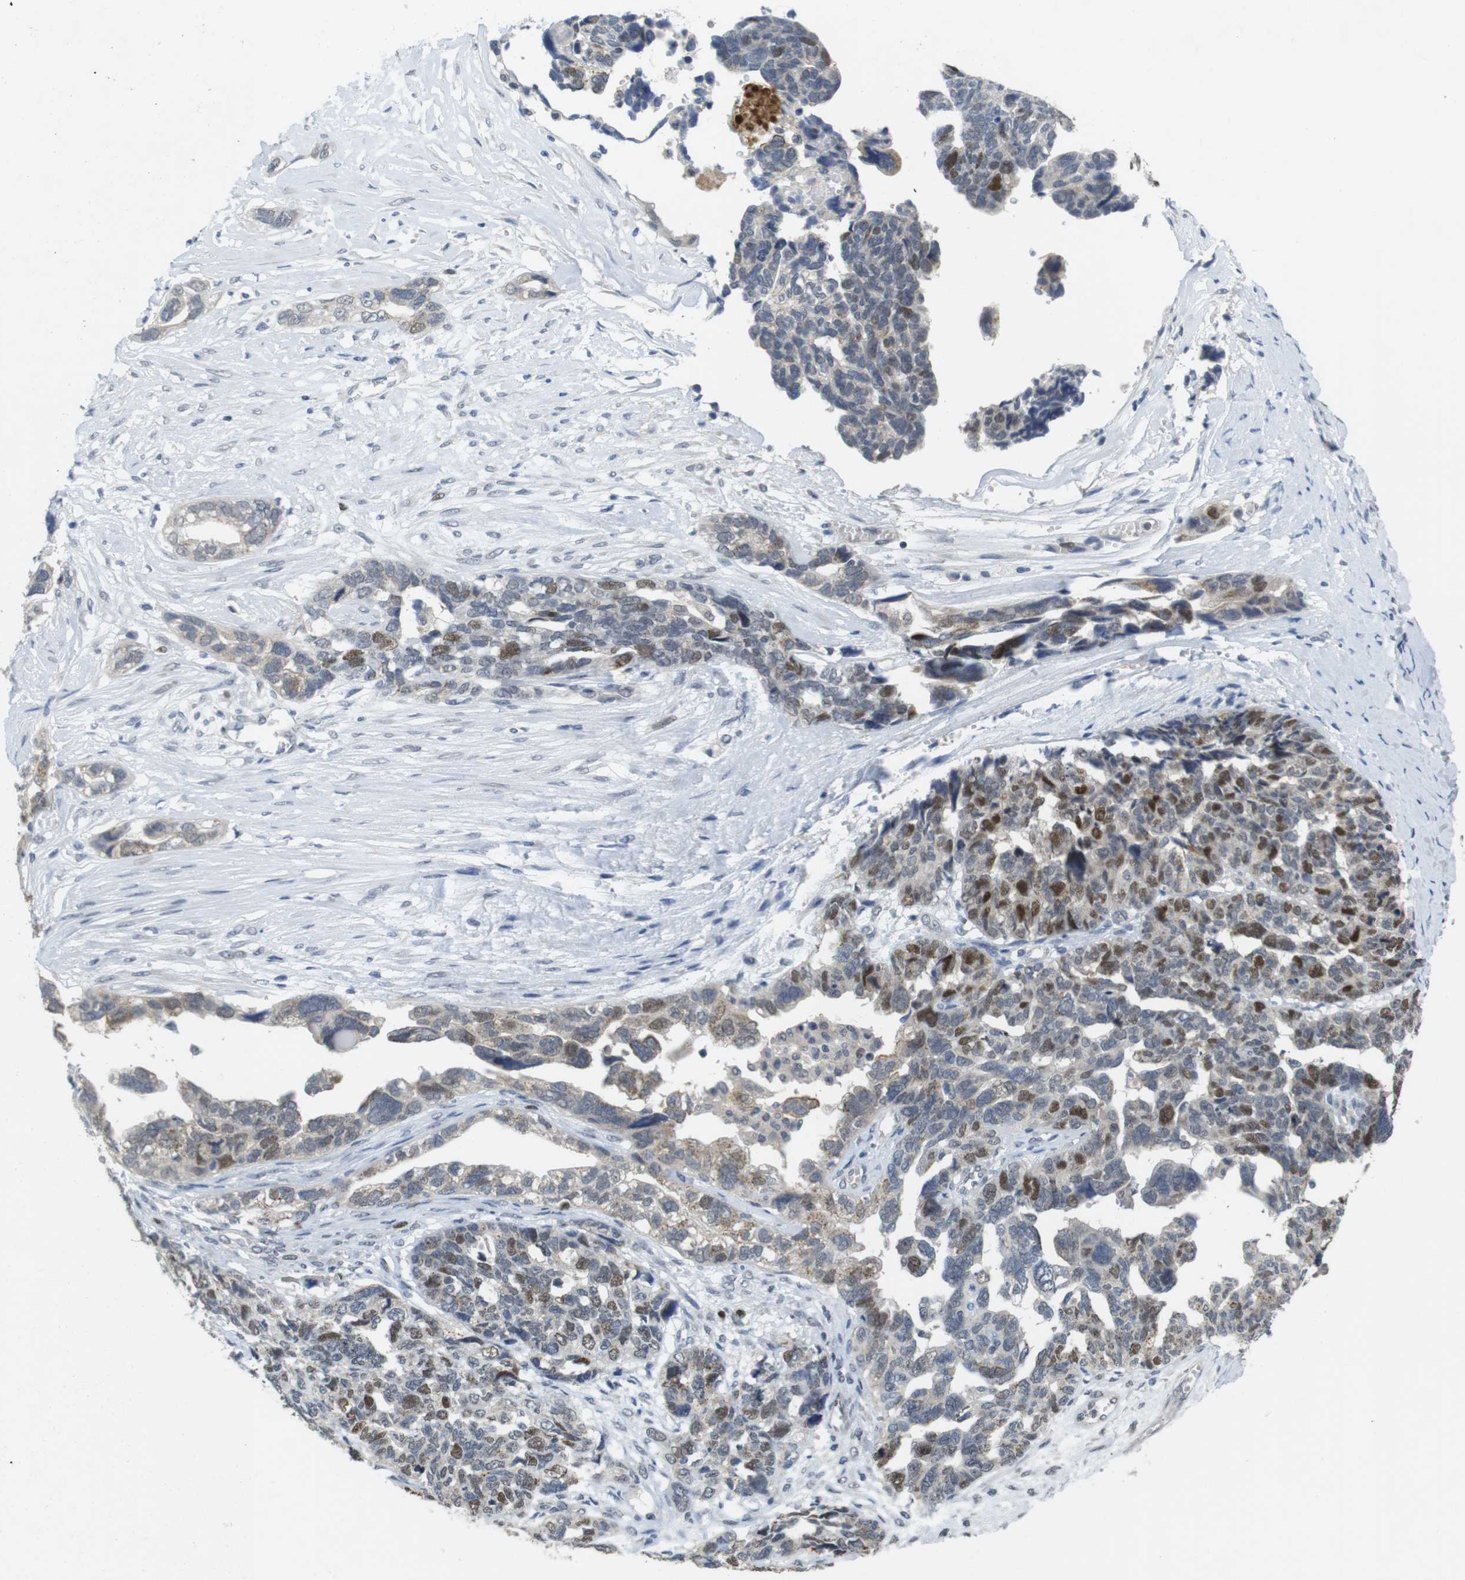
{"staining": {"intensity": "moderate", "quantity": "25%-75%", "location": "nuclear"}, "tissue": "ovarian cancer", "cell_type": "Tumor cells", "image_type": "cancer", "snomed": [{"axis": "morphology", "description": "Cystadenocarcinoma, serous, NOS"}, {"axis": "topography", "description": "Ovary"}], "caption": "Serous cystadenocarcinoma (ovarian) was stained to show a protein in brown. There is medium levels of moderate nuclear positivity in approximately 25%-75% of tumor cells.", "gene": "SKP2", "patient": {"sex": "female", "age": 79}}